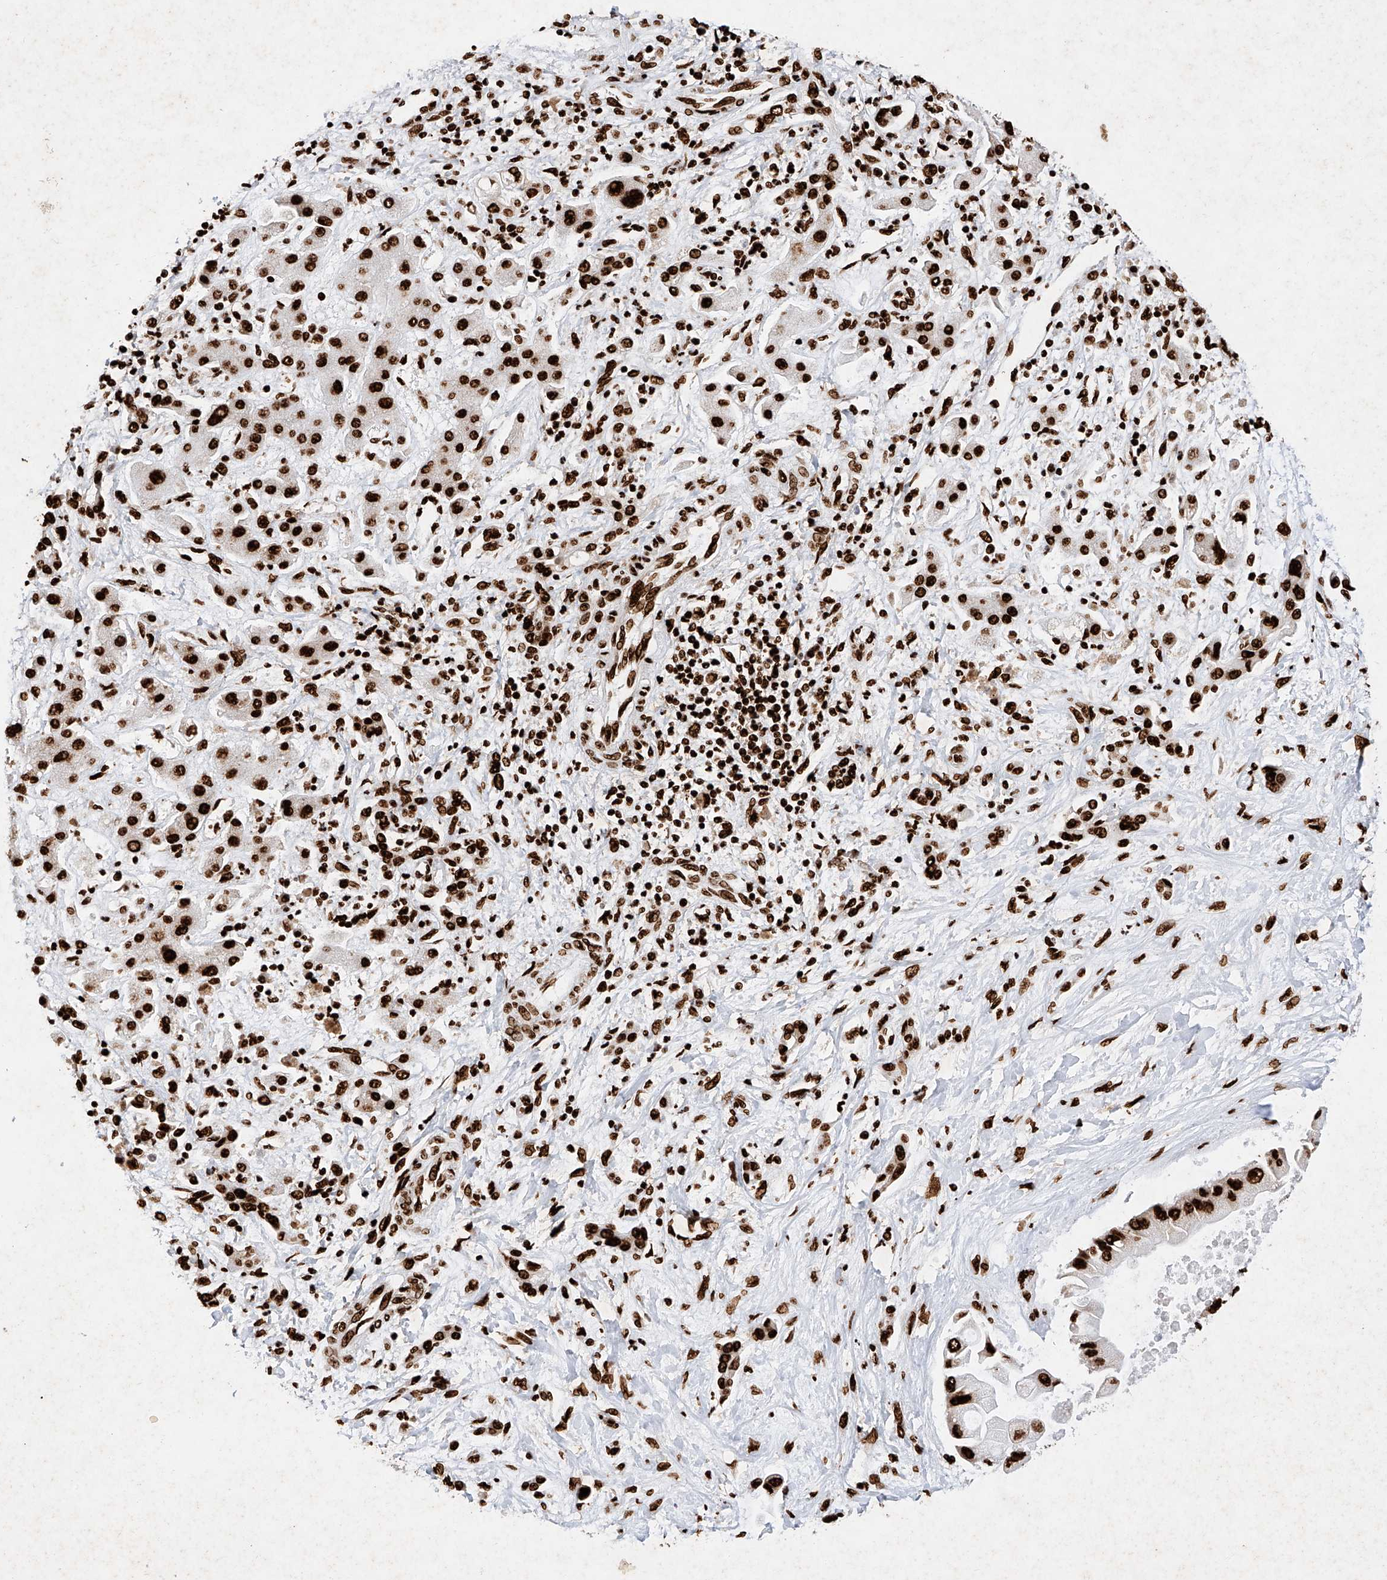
{"staining": {"intensity": "strong", "quantity": ">75%", "location": "nuclear"}, "tissue": "liver cancer", "cell_type": "Tumor cells", "image_type": "cancer", "snomed": [{"axis": "morphology", "description": "Cholangiocarcinoma"}, {"axis": "topography", "description": "Liver"}], "caption": "Immunohistochemistry (IHC) (DAB (3,3'-diaminobenzidine)) staining of liver cholangiocarcinoma displays strong nuclear protein expression in about >75% of tumor cells. (IHC, brightfield microscopy, high magnification).", "gene": "SRSF6", "patient": {"sex": "male", "age": 50}}